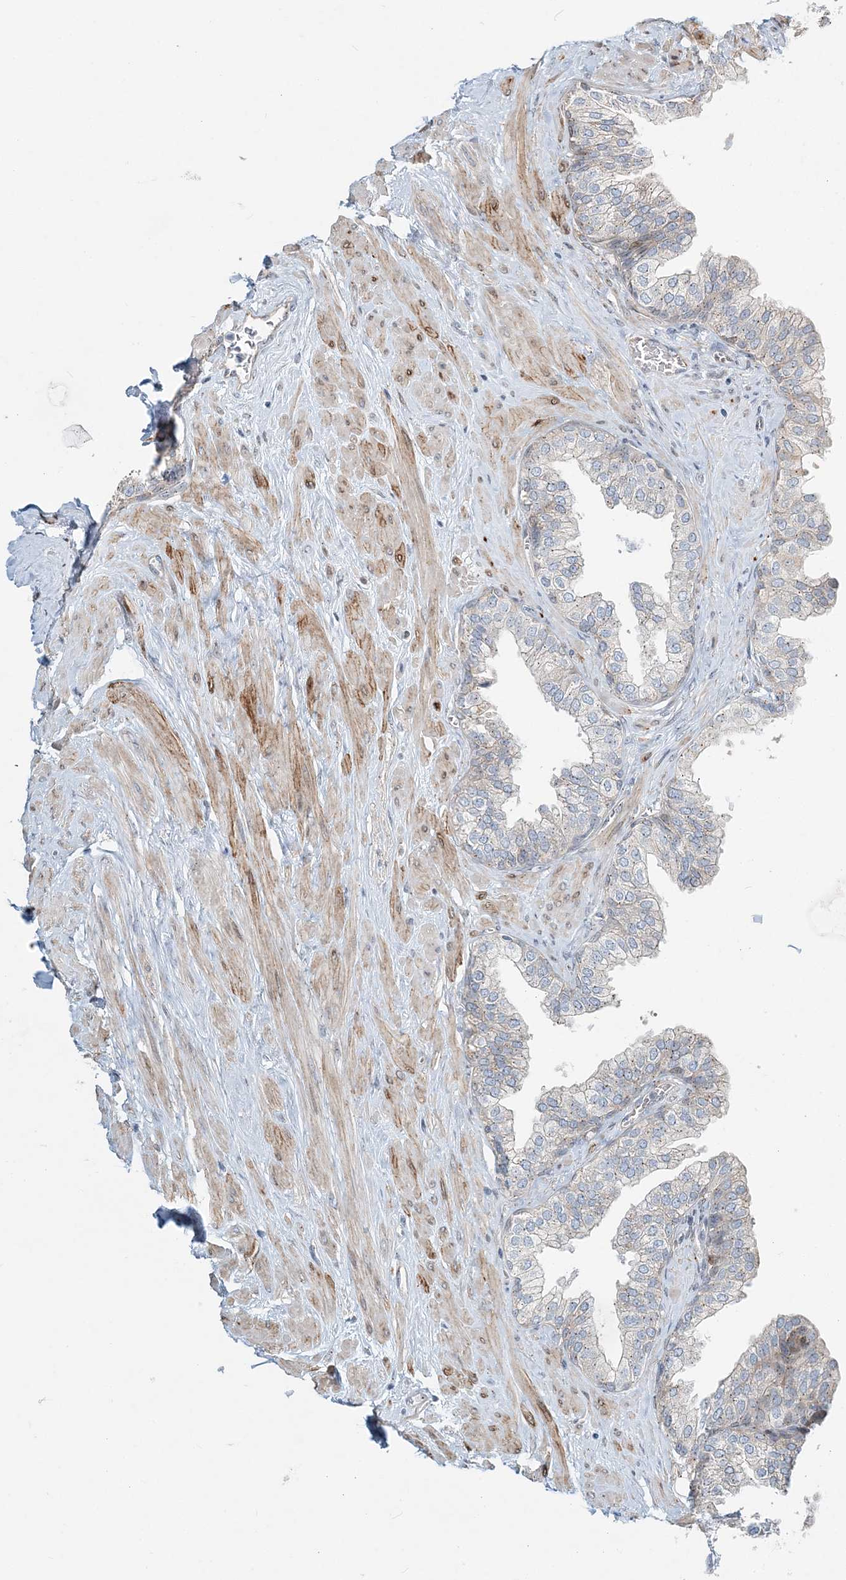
{"staining": {"intensity": "weak", "quantity": "25%-75%", "location": "cytoplasmic/membranous,nuclear"}, "tissue": "prostate", "cell_type": "Glandular cells", "image_type": "normal", "snomed": [{"axis": "morphology", "description": "Normal tissue, NOS"}, {"axis": "morphology", "description": "Urothelial carcinoma, Low grade"}, {"axis": "topography", "description": "Urinary bladder"}, {"axis": "topography", "description": "Prostate"}], "caption": "IHC (DAB) staining of normal prostate displays weak cytoplasmic/membranous,nuclear protein staining in approximately 25%-75% of glandular cells. The protein is shown in brown color, while the nuclei are stained blue.", "gene": "CXXC5", "patient": {"sex": "male", "age": 60}}